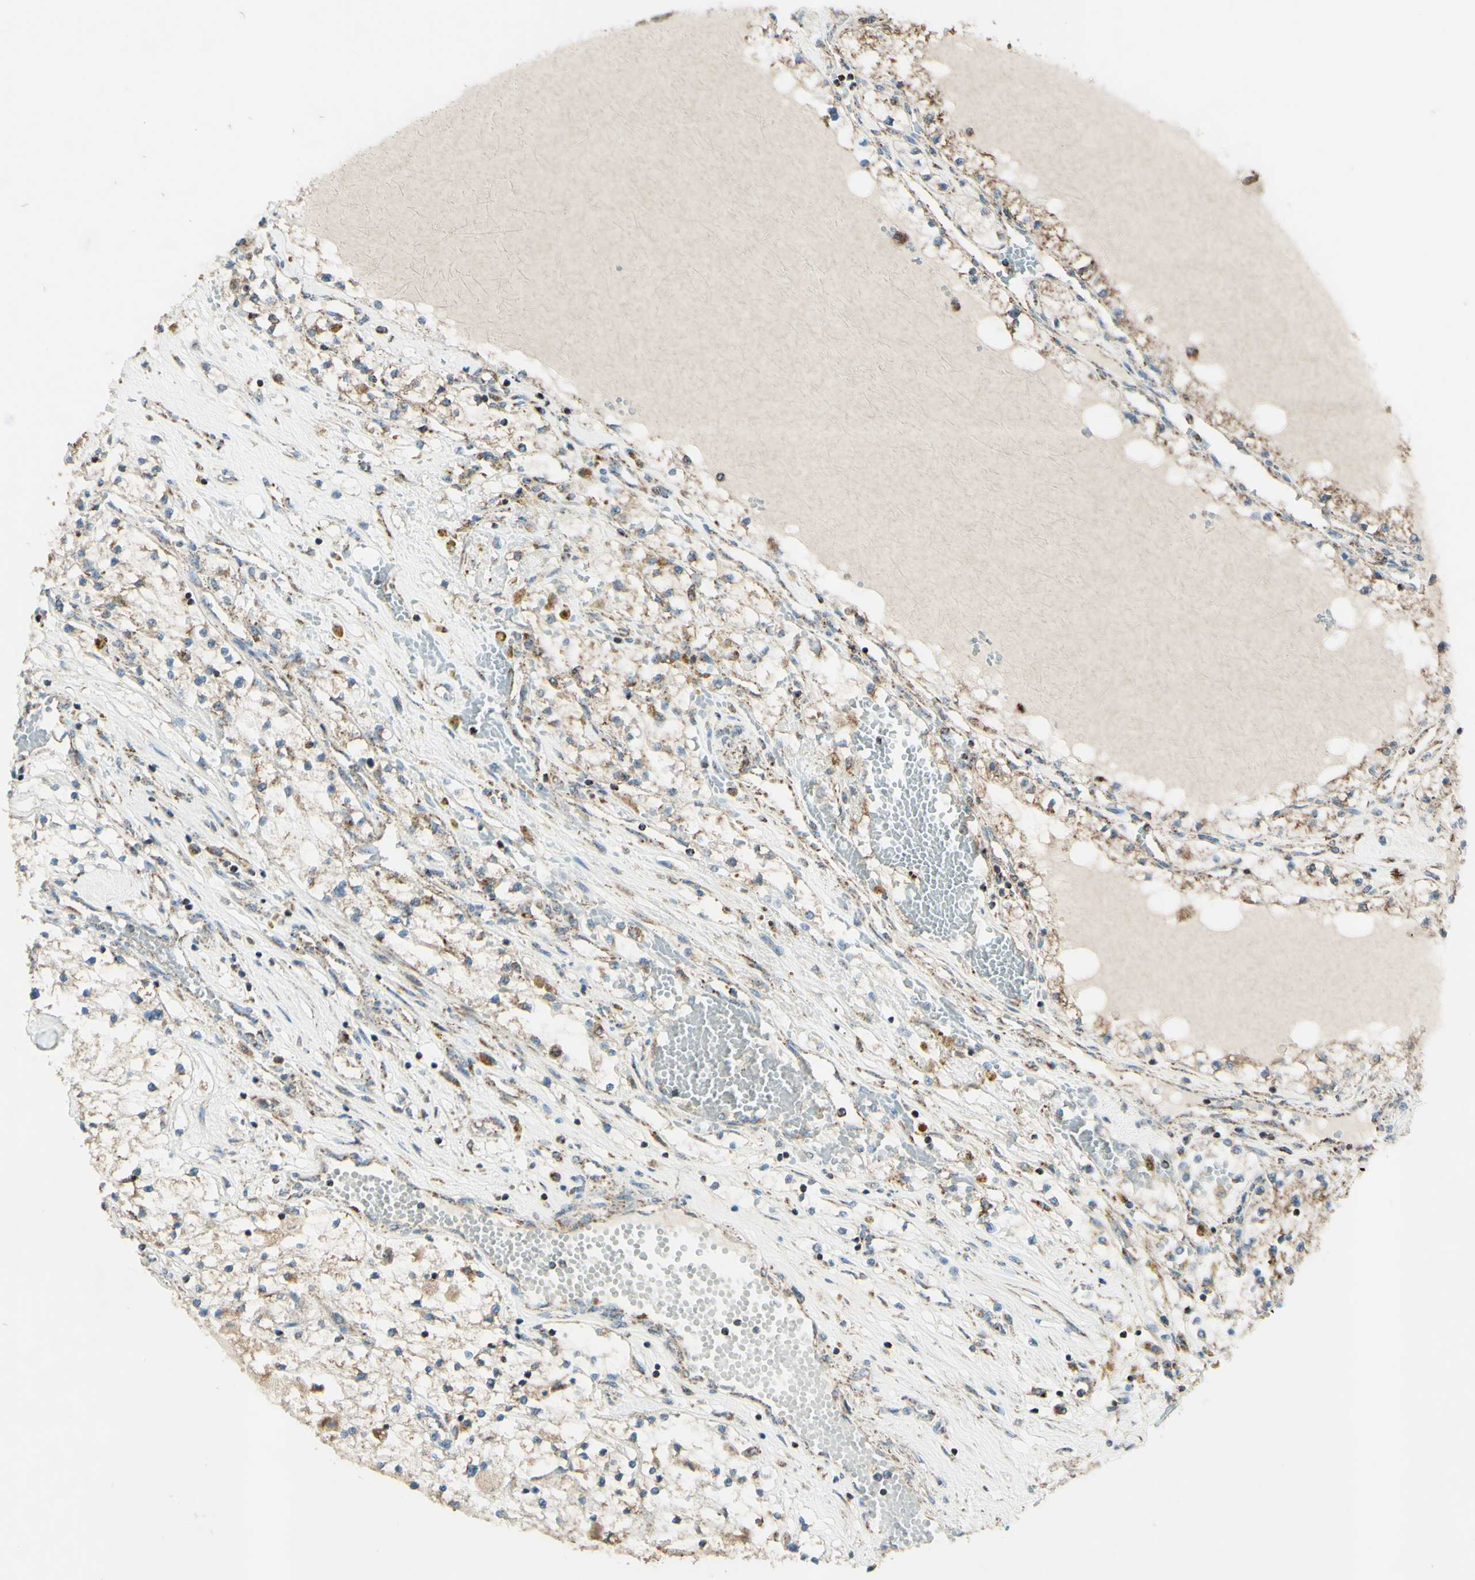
{"staining": {"intensity": "moderate", "quantity": ">75%", "location": "cytoplasmic/membranous"}, "tissue": "renal cancer", "cell_type": "Tumor cells", "image_type": "cancer", "snomed": [{"axis": "morphology", "description": "Adenocarcinoma, NOS"}, {"axis": "topography", "description": "Kidney"}], "caption": "Tumor cells show moderate cytoplasmic/membranous positivity in approximately >75% of cells in adenocarcinoma (renal).", "gene": "DHRS3", "patient": {"sex": "male", "age": 68}}